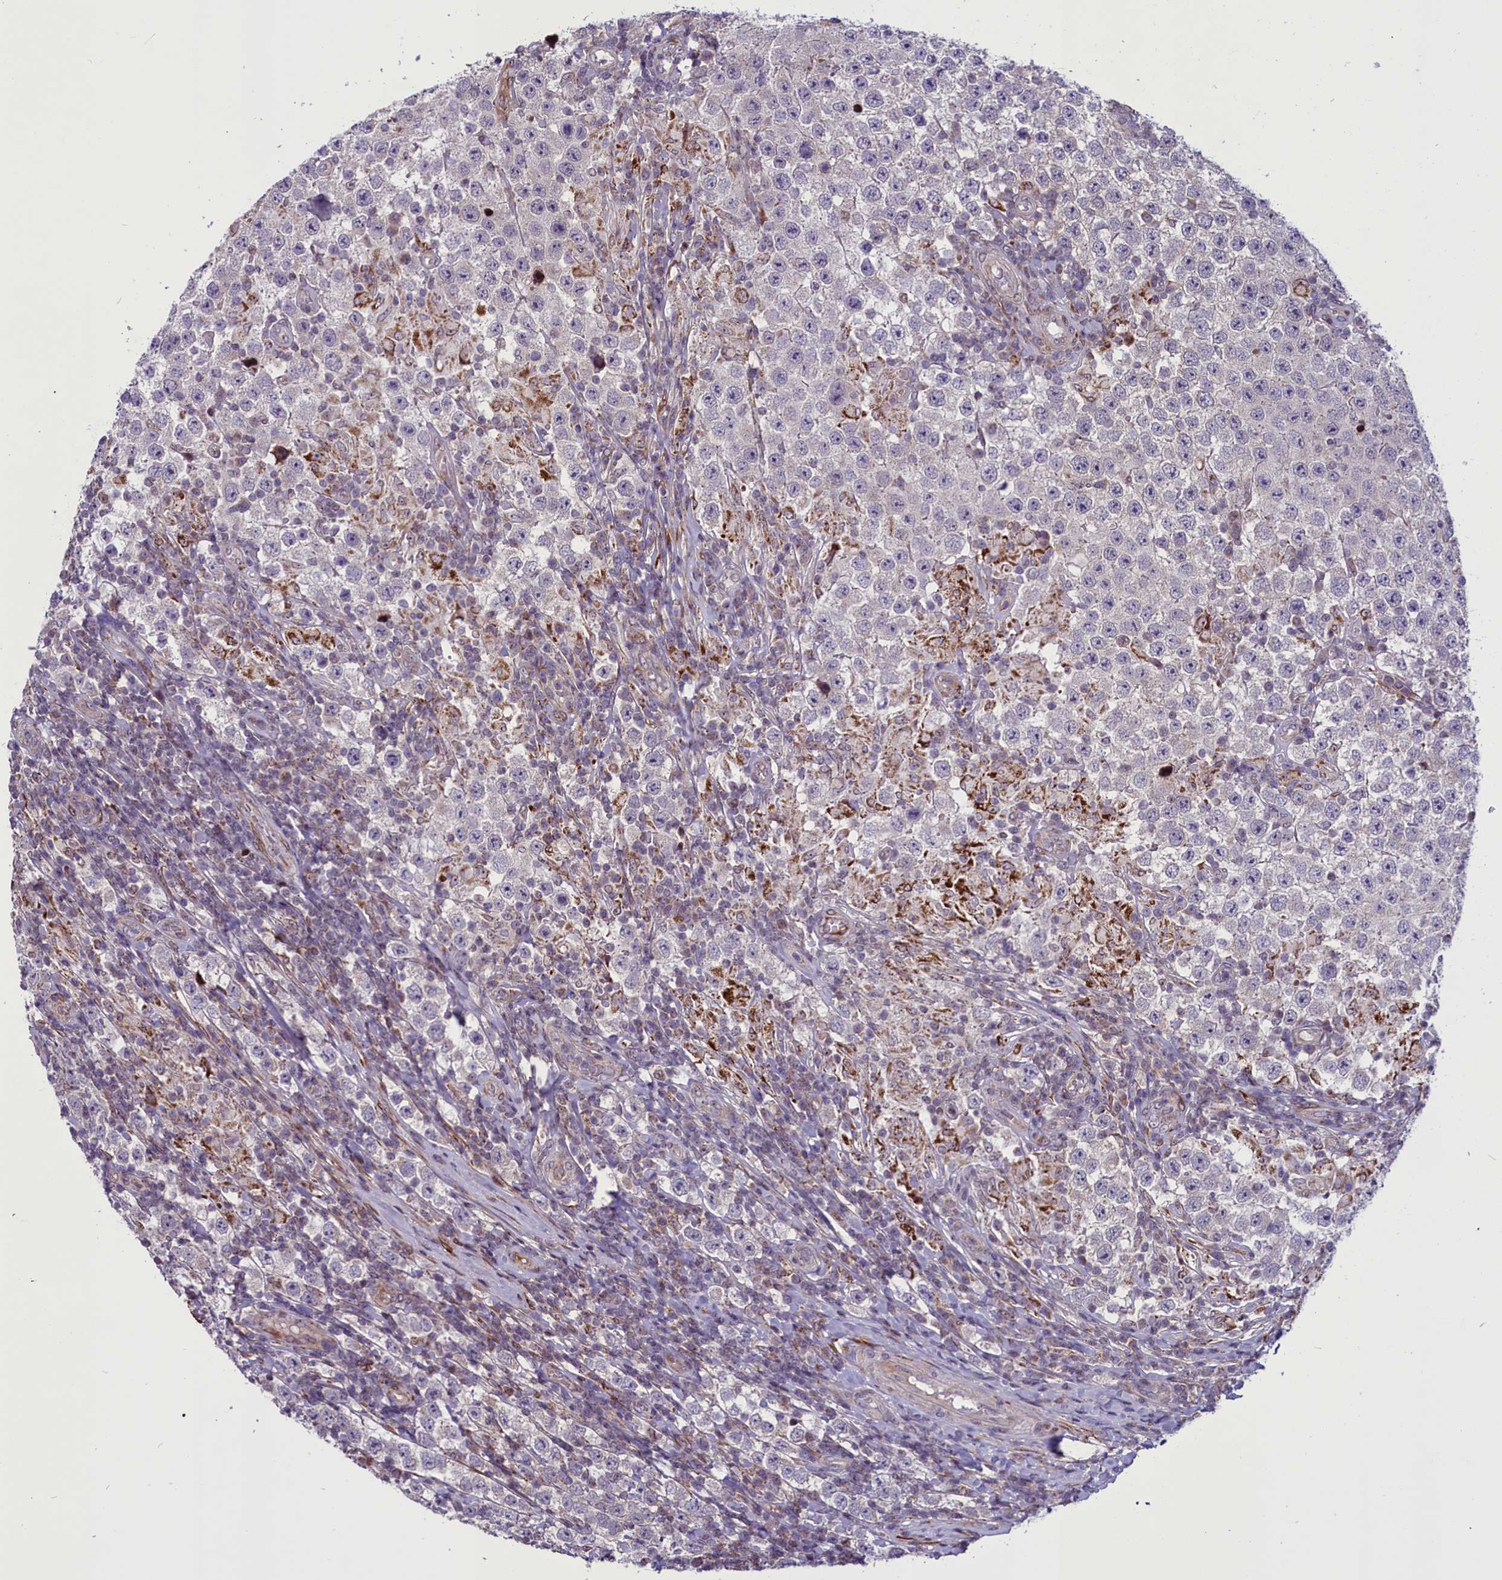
{"staining": {"intensity": "negative", "quantity": "none", "location": "none"}, "tissue": "testis cancer", "cell_type": "Tumor cells", "image_type": "cancer", "snomed": [{"axis": "morphology", "description": "Normal tissue, NOS"}, {"axis": "morphology", "description": "Urothelial carcinoma, High grade"}, {"axis": "morphology", "description": "Seminoma, NOS"}, {"axis": "morphology", "description": "Carcinoma, Embryonal, NOS"}, {"axis": "topography", "description": "Urinary bladder"}, {"axis": "topography", "description": "Testis"}], "caption": "This micrograph is of testis embryonal carcinoma stained with immunohistochemistry (IHC) to label a protein in brown with the nuclei are counter-stained blue. There is no positivity in tumor cells. The staining was performed using DAB to visualize the protein expression in brown, while the nuclei were stained in blue with hematoxylin (Magnification: 20x).", "gene": "MIEF2", "patient": {"sex": "male", "age": 41}}